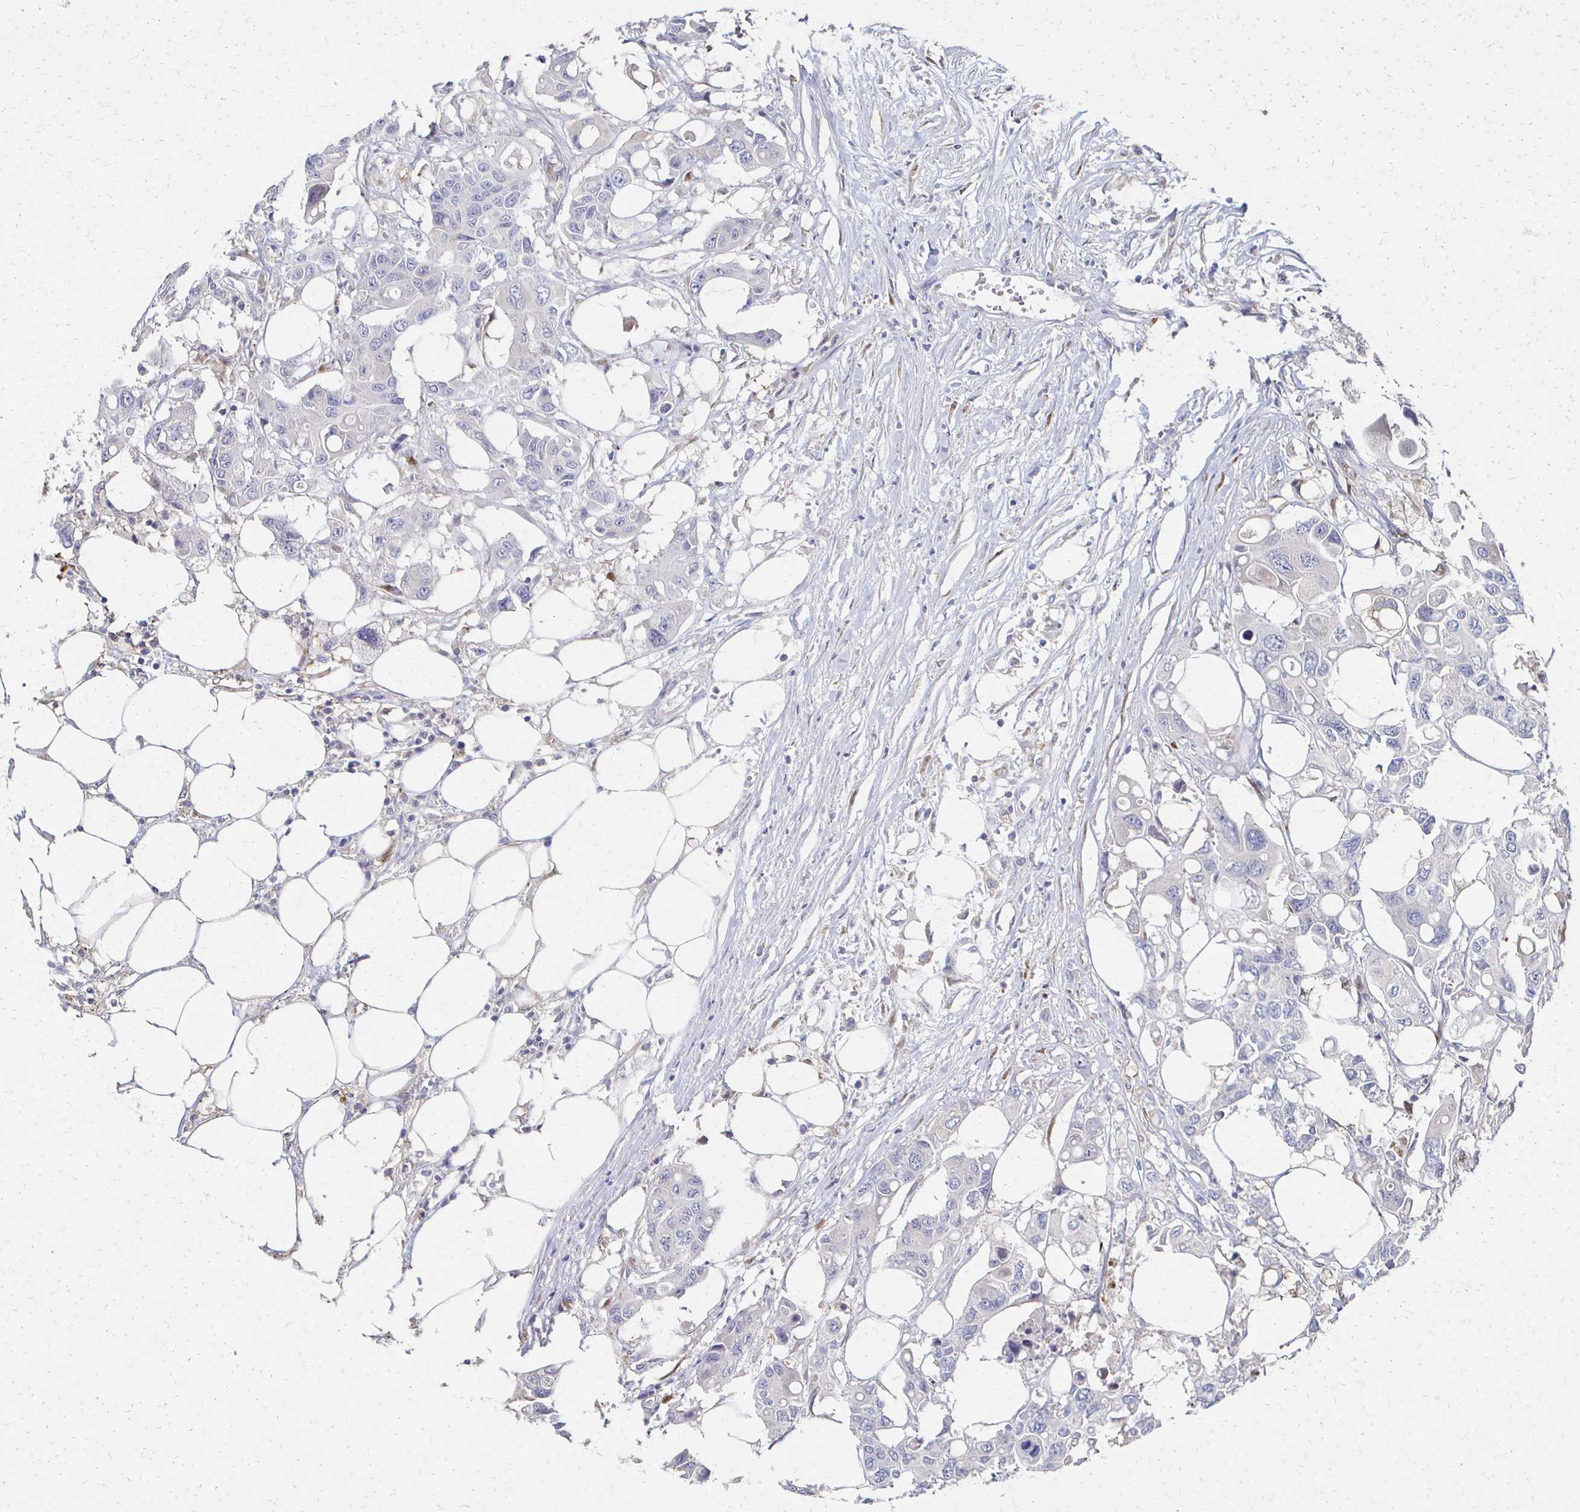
{"staining": {"intensity": "negative", "quantity": "none", "location": "none"}, "tissue": "colorectal cancer", "cell_type": "Tumor cells", "image_type": "cancer", "snomed": [{"axis": "morphology", "description": "Adenocarcinoma, NOS"}, {"axis": "topography", "description": "Colon"}], "caption": "Tumor cells are negative for brown protein staining in colorectal adenocarcinoma.", "gene": "CX3CR1", "patient": {"sex": "male", "age": 77}}